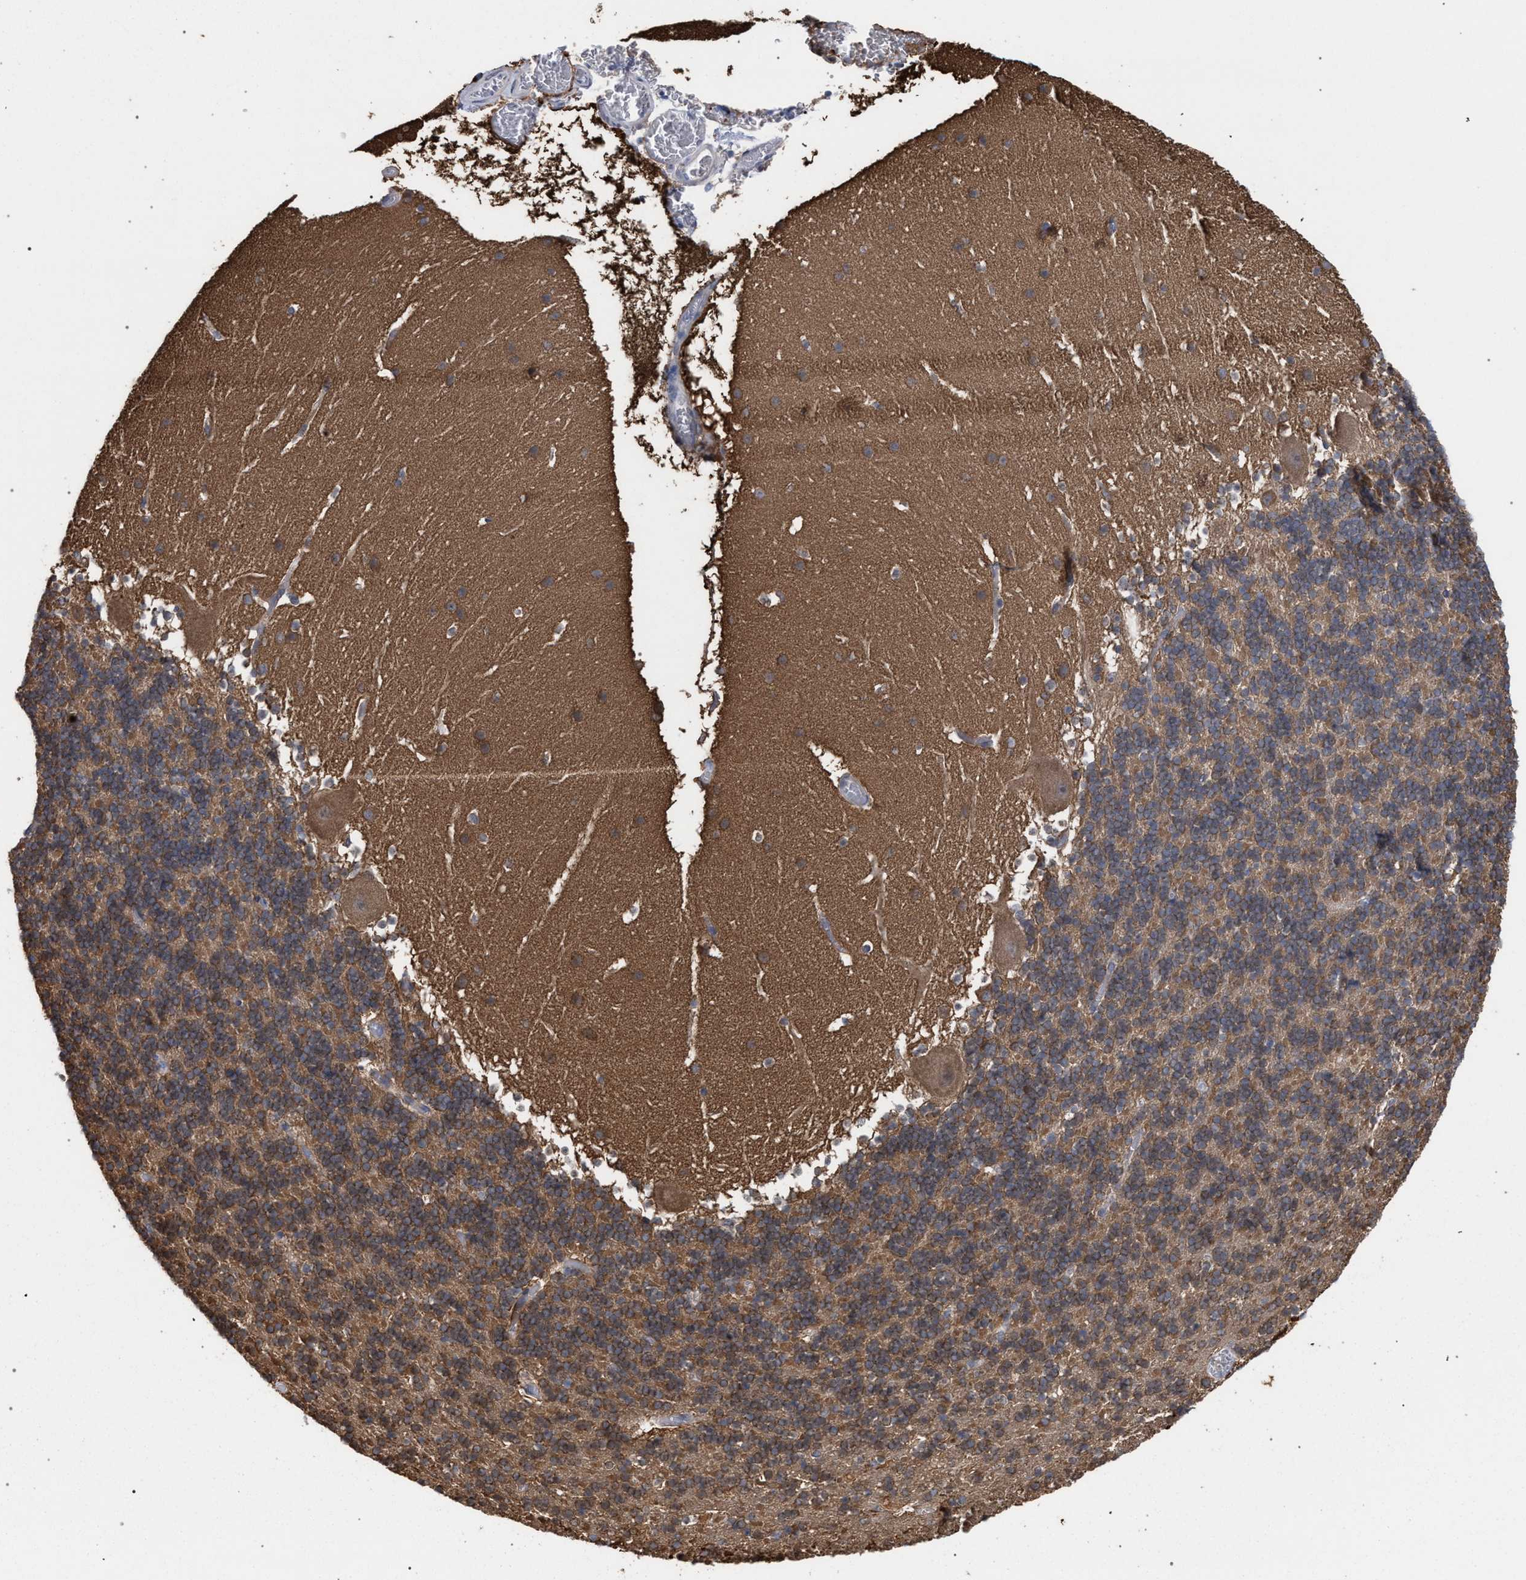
{"staining": {"intensity": "moderate", "quantity": ">75%", "location": "cytoplasmic/membranous"}, "tissue": "cerebellum", "cell_type": "Cells in granular layer", "image_type": "normal", "snomed": [{"axis": "morphology", "description": "Normal tissue, NOS"}, {"axis": "topography", "description": "Cerebellum"}], "caption": "A brown stain highlights moderate cytoplasmic/membranous staining of a protein in cells in granular layer of unremarkable cerebellum. The protein of interest is stained brown, and the nuclei are stained in blue (DAB (3,3'-diaminobenzidine) IHC with brightfield microscopy, high magnification).", "gene": "FHOD3", "patient": {"sex": "male", "age": 45}}